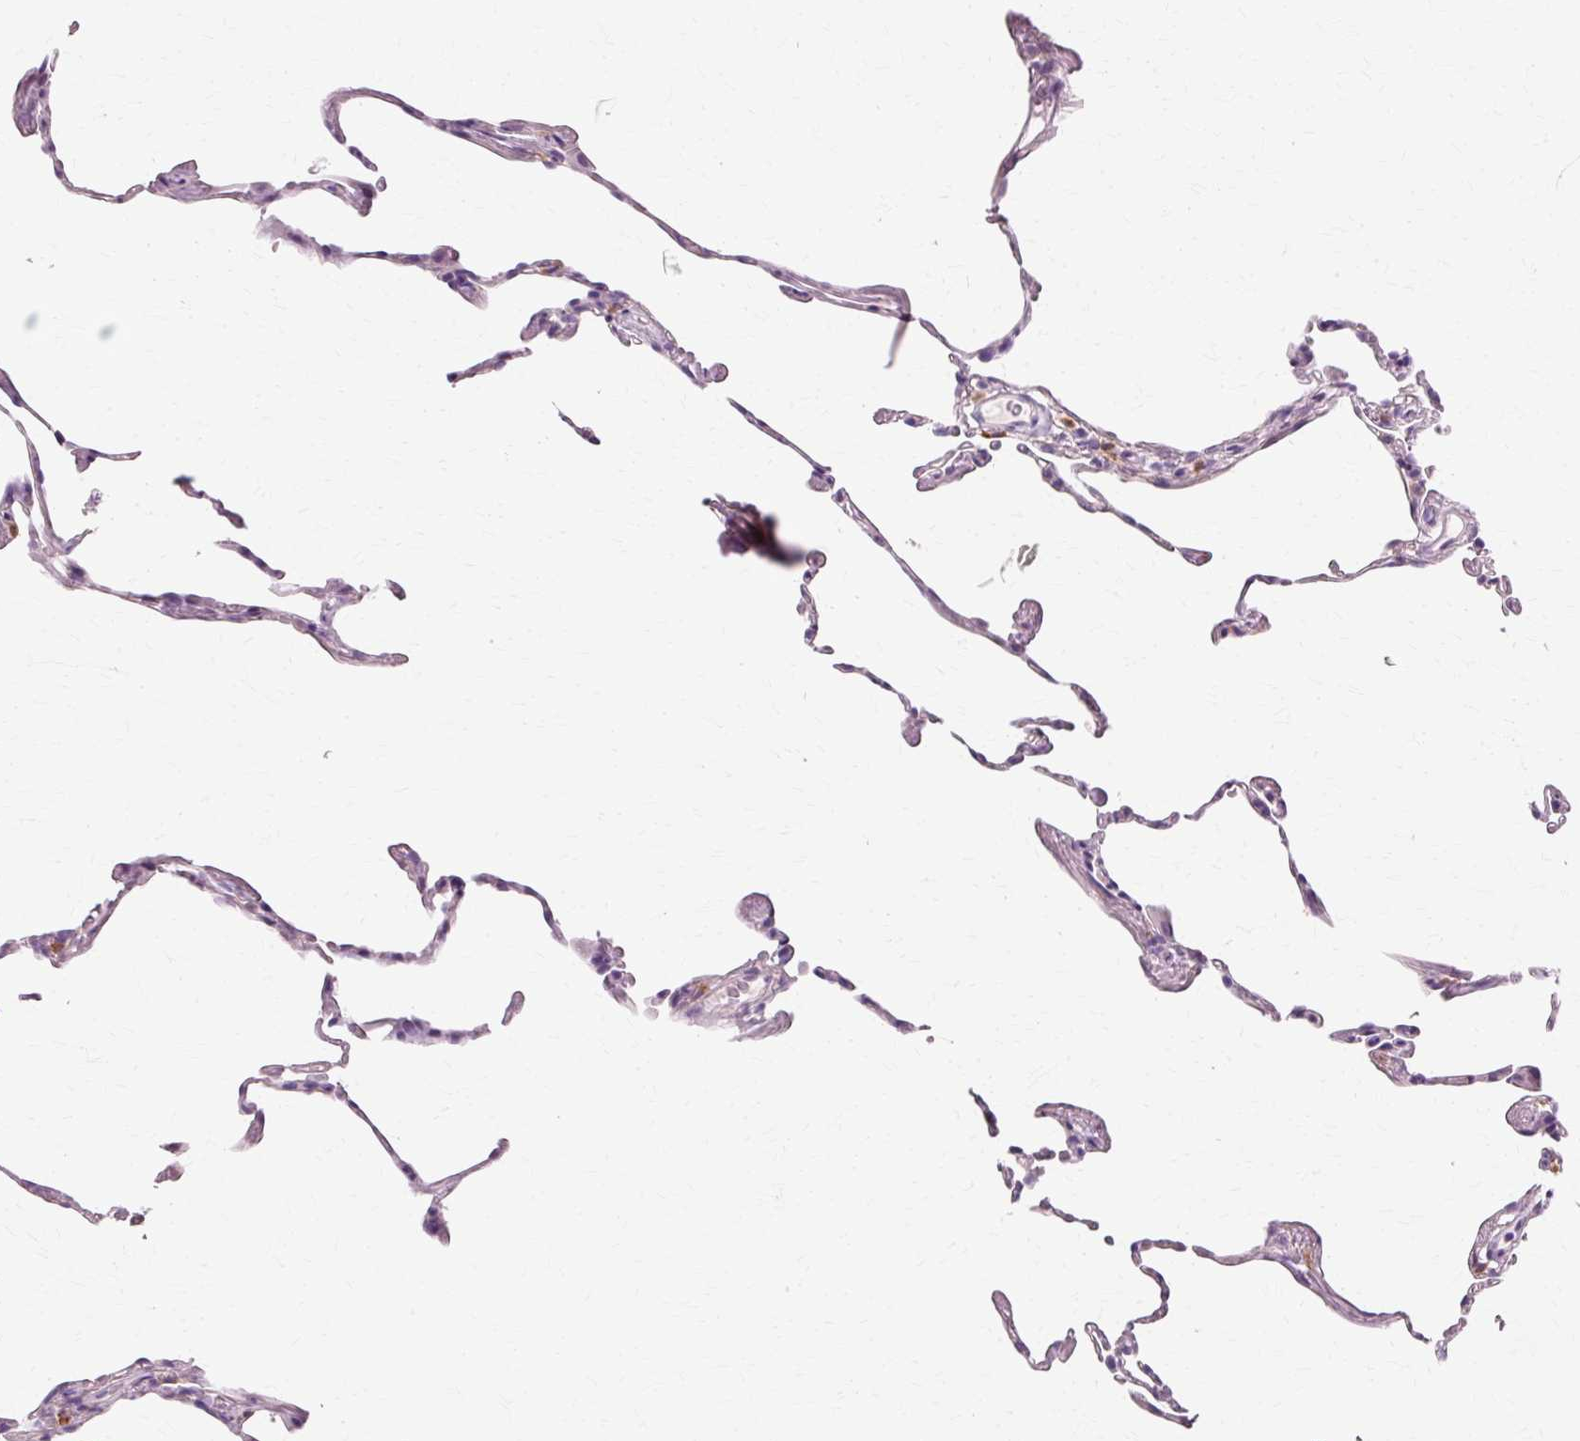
{"staining": {"intensity": "negative", "quantity": "none", "location": "none"}, "tissue": "lung", "cell_type": "Alveolar cells", "image_type": "normal", "snomed": [{"axis": "morphology", "description": "Normal tissue, NOS"}, {"axis": "topography", "description": "Lung"}], "caption": "A high-resolution micrograph shows IHC staining of benign lung, which displays no significant staining in alveolar cells. (DAB (3,3'-diaminobenzidine) IHC visualized using brightfield microscopy, high magnification).", "gene": "VN1R2", "patient": {"sex": "female", "age": 57}}